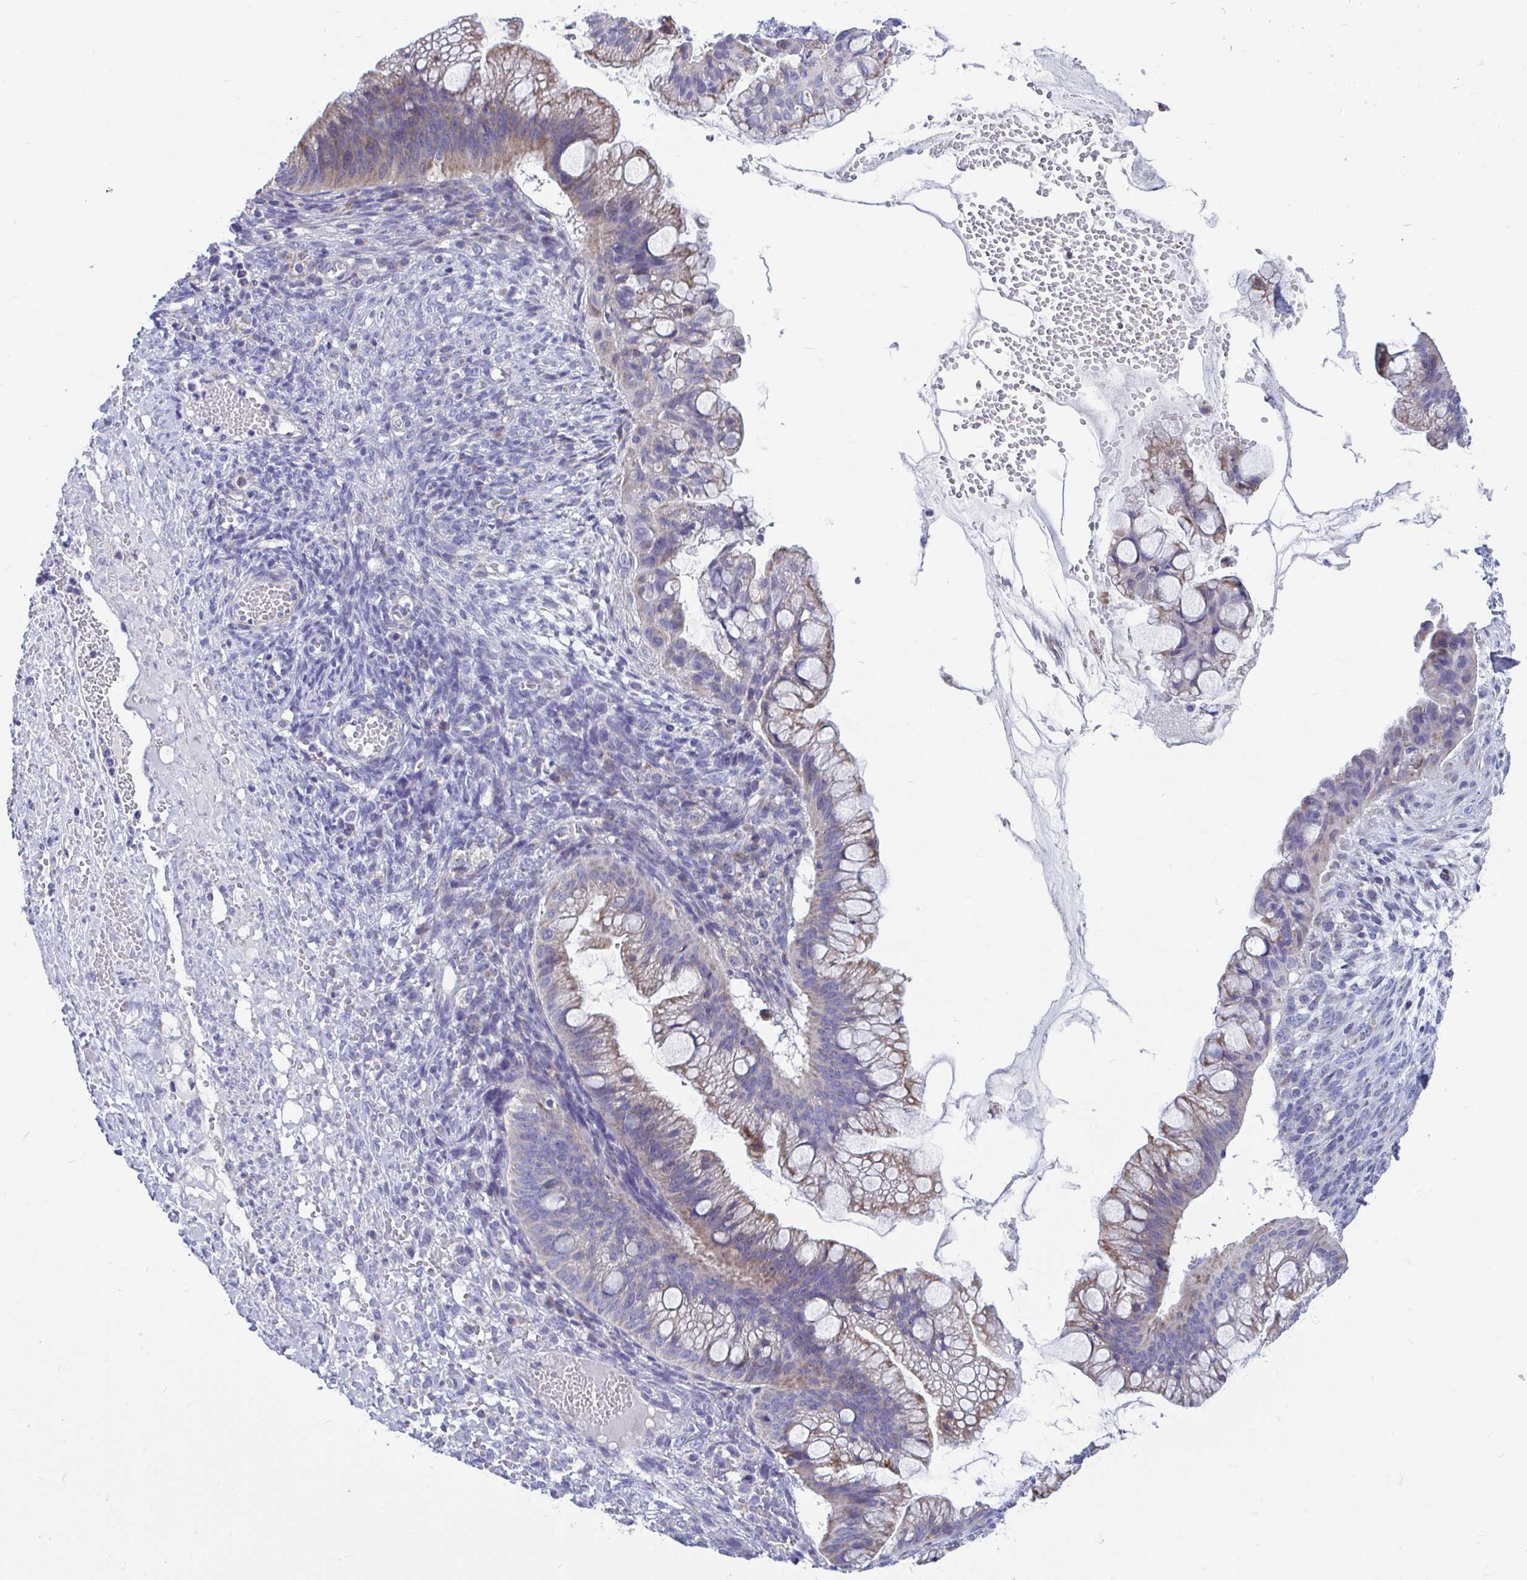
{"staining": {"intensity": "weak", "quantity": "25%-75%", "location": "cytoplasmic/membranous"}, "tissue": "ovarian cancer", "cell_type": "Tumor cells", "image_type": "cancer", "snomed": [{"axis": "morphology", "description": "Cystadenocarcinoma, mucinous, NOS"}, {"axis": "topography", "description": "Ovary"}], "caption": "The histopathology image reveals immunohistochemical staining of ovarian cancer (mucinous cystadenocarcinoma). There is weak cytoplasmic/membranous staining is appreciated in approximately 25%-75% of tumor cells.", "gene": "OR13A1", "patient": {"sex": "female", "age": 73}}